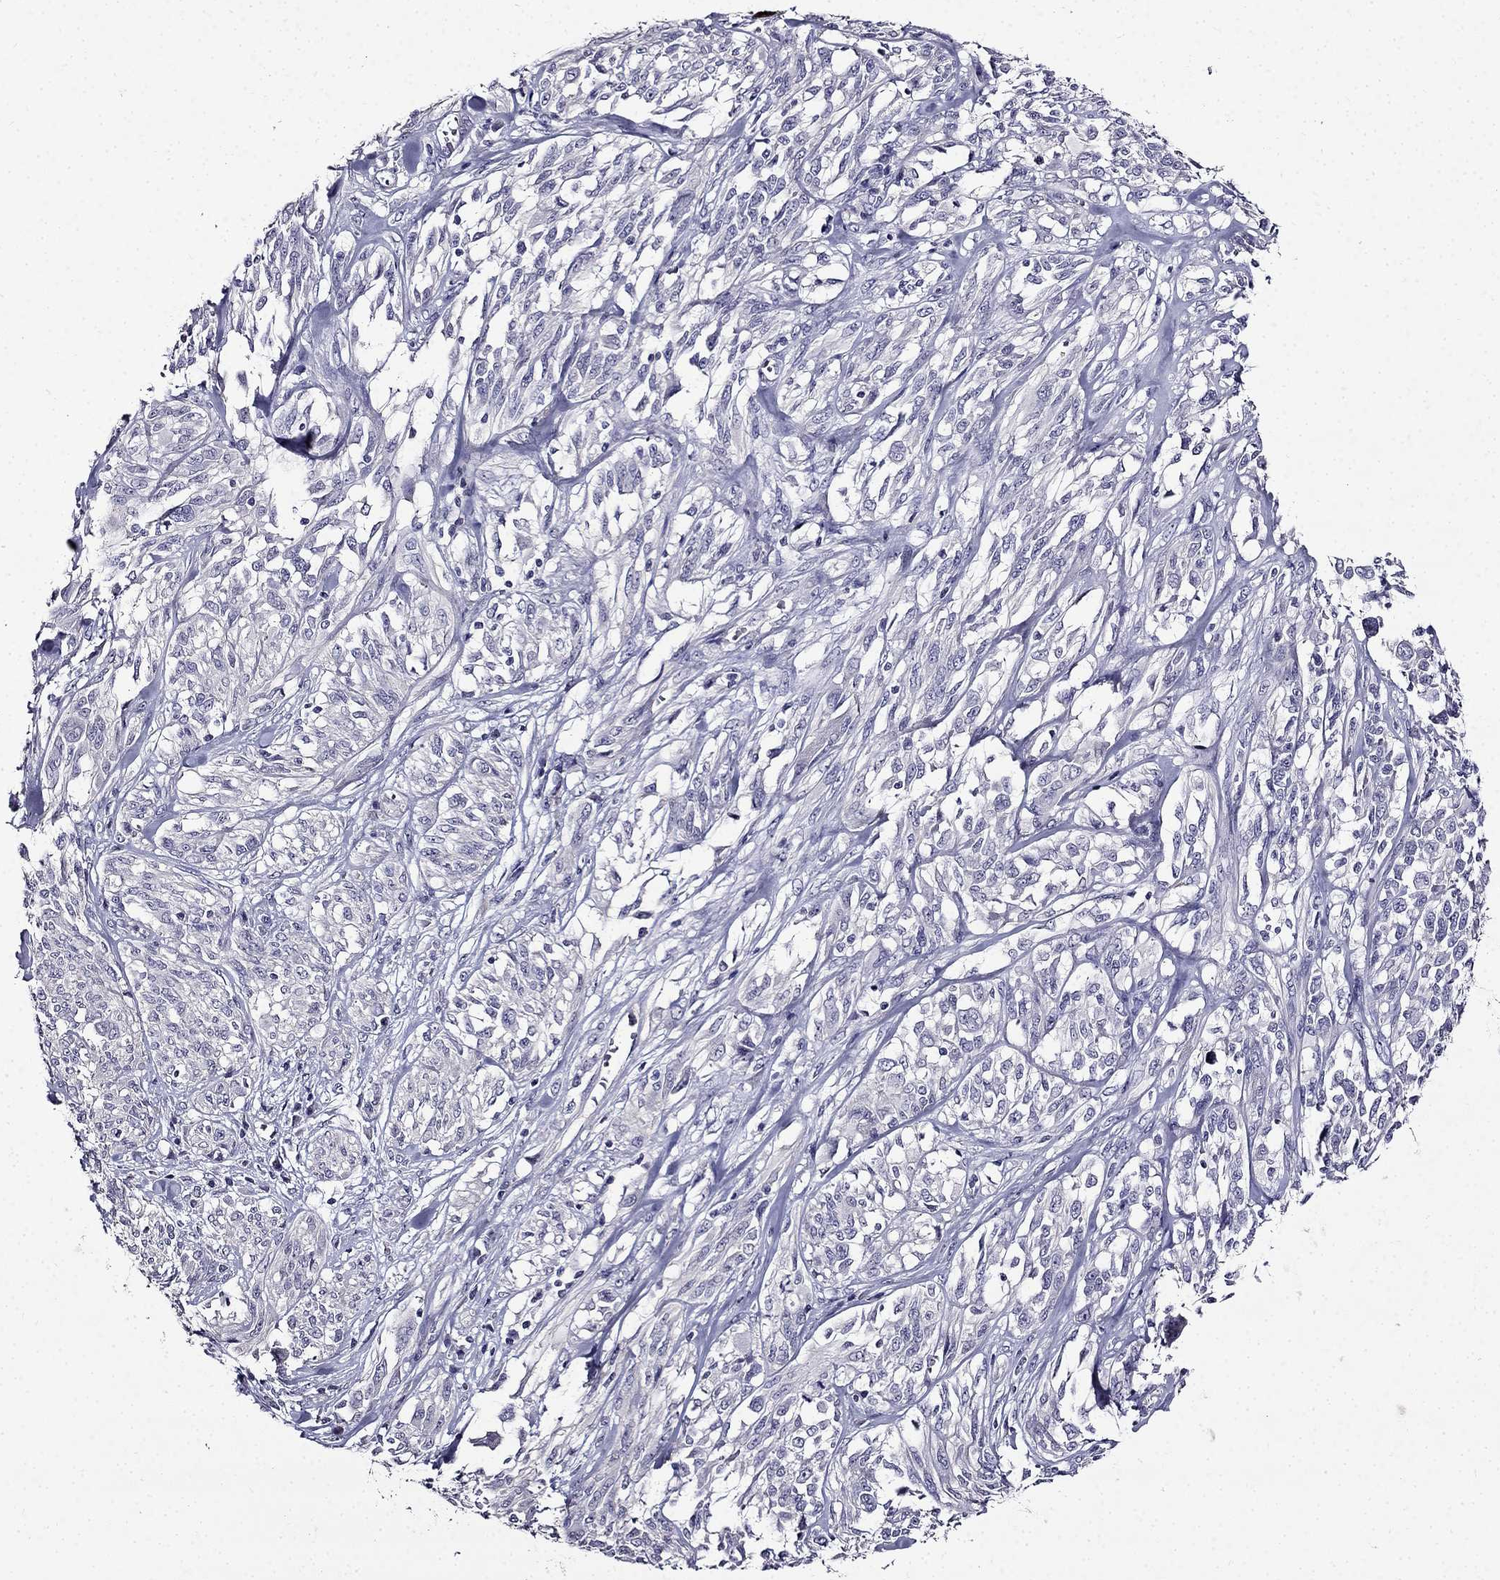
{"staining": {"intensity": "negative", "quantity": "none", "location": "none"}, "tissue": "melanoma", "cell_type": "Tumor cells", "image_type": "cancer", "snomed": [{"axis": "morphology", "description": "Malignant melanoma, NOS"}, {"axis": "topography", "description": "Skin"}], "caption": "IHC micrograph of melanoma stained for a protein (brown), which displays no expression in tumor cells.", "gene": "TMEM266", "patient": {"sex": "female", "age": 91}}